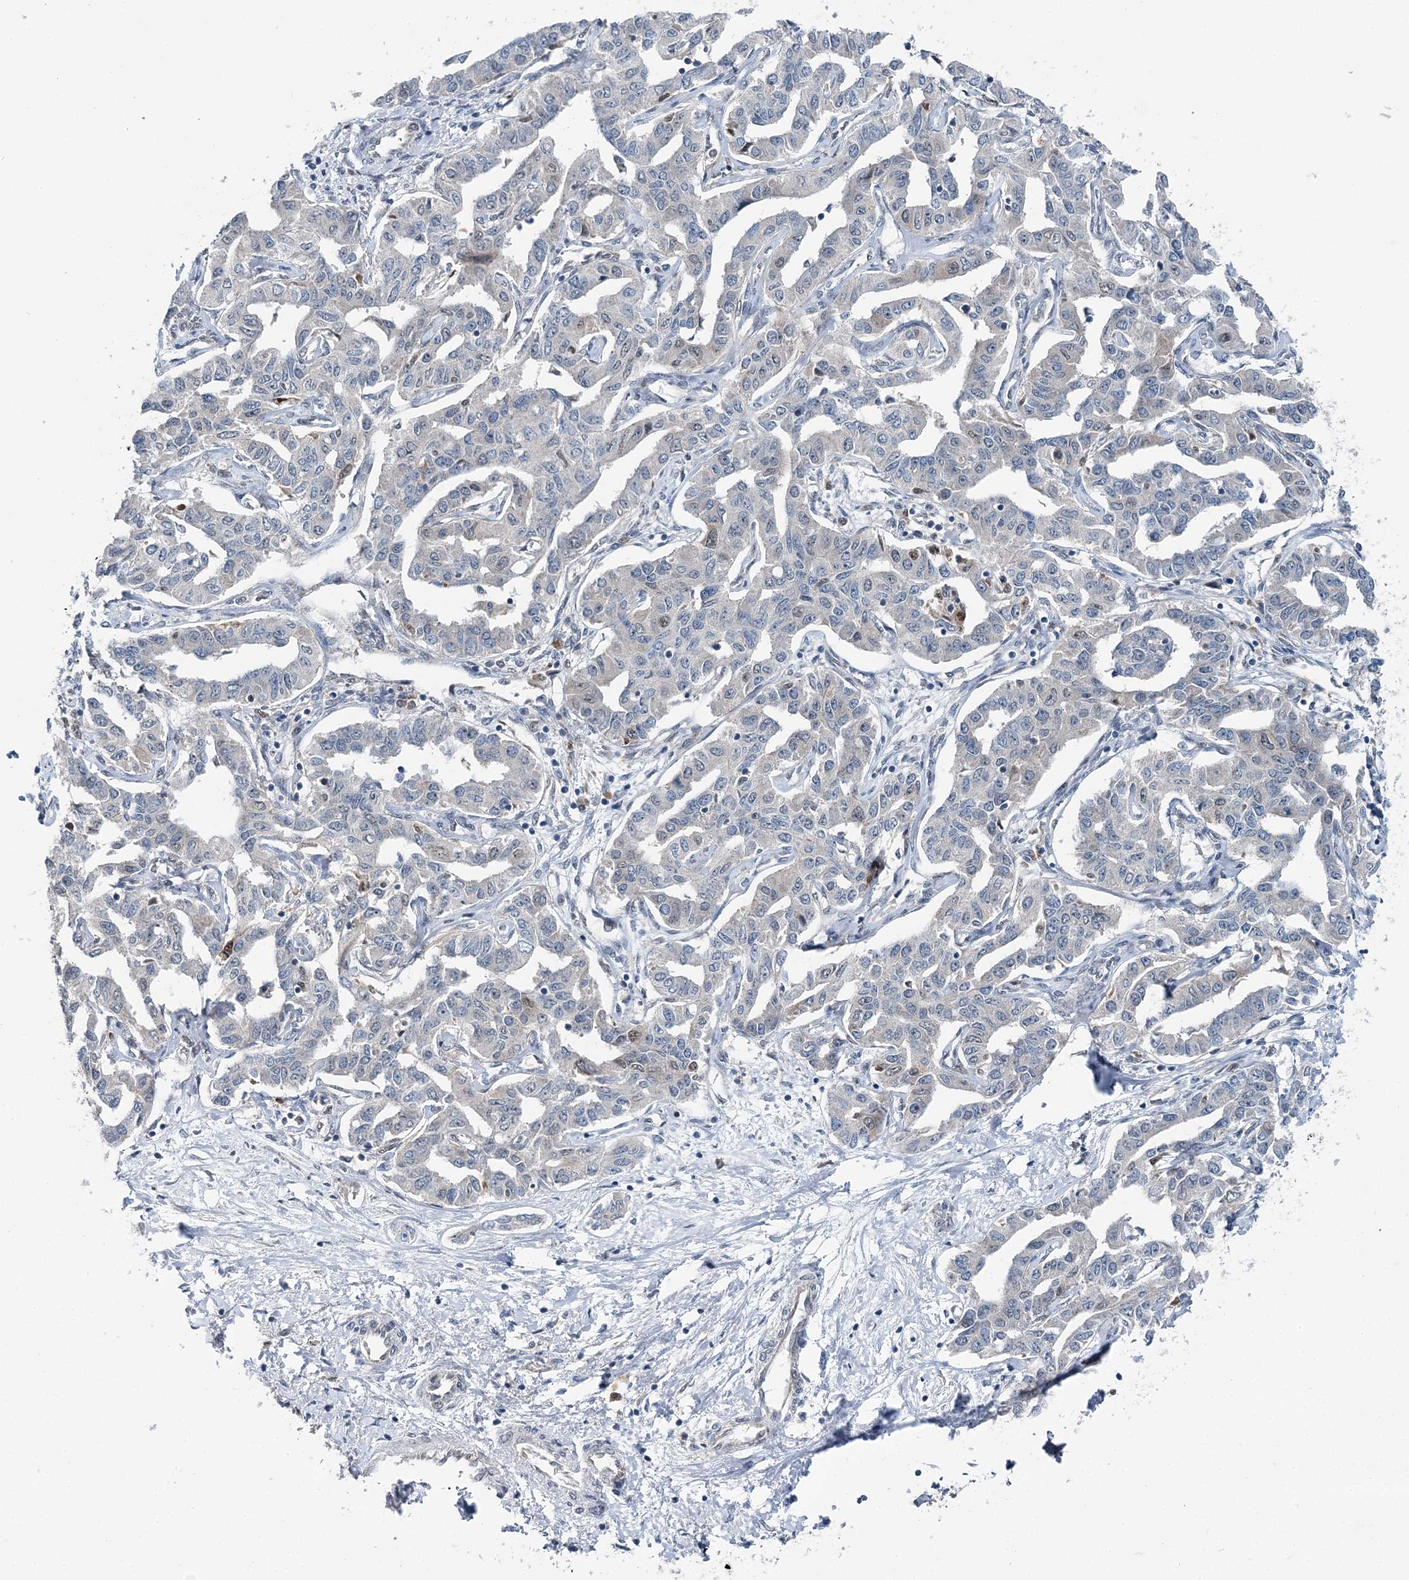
{"staining": {"intensity": "negative", "quantity": "none", "location": "none"}, "tissue": "liver cancer", "cell_type": "Tumor cells", "image_type": "cancer", "snomed": [{"axis": "morphology", "description": "Cholangiocarcinoma"}, {"axis": "topography", "description": "Liver"}], "caption": "Protein analysis of liver cancer (cholangiocarcinoma) demonstrates no significant positivity in tumor cells.", "gene": "HAT1", "patient": {"sex": "male", "age": 59}}